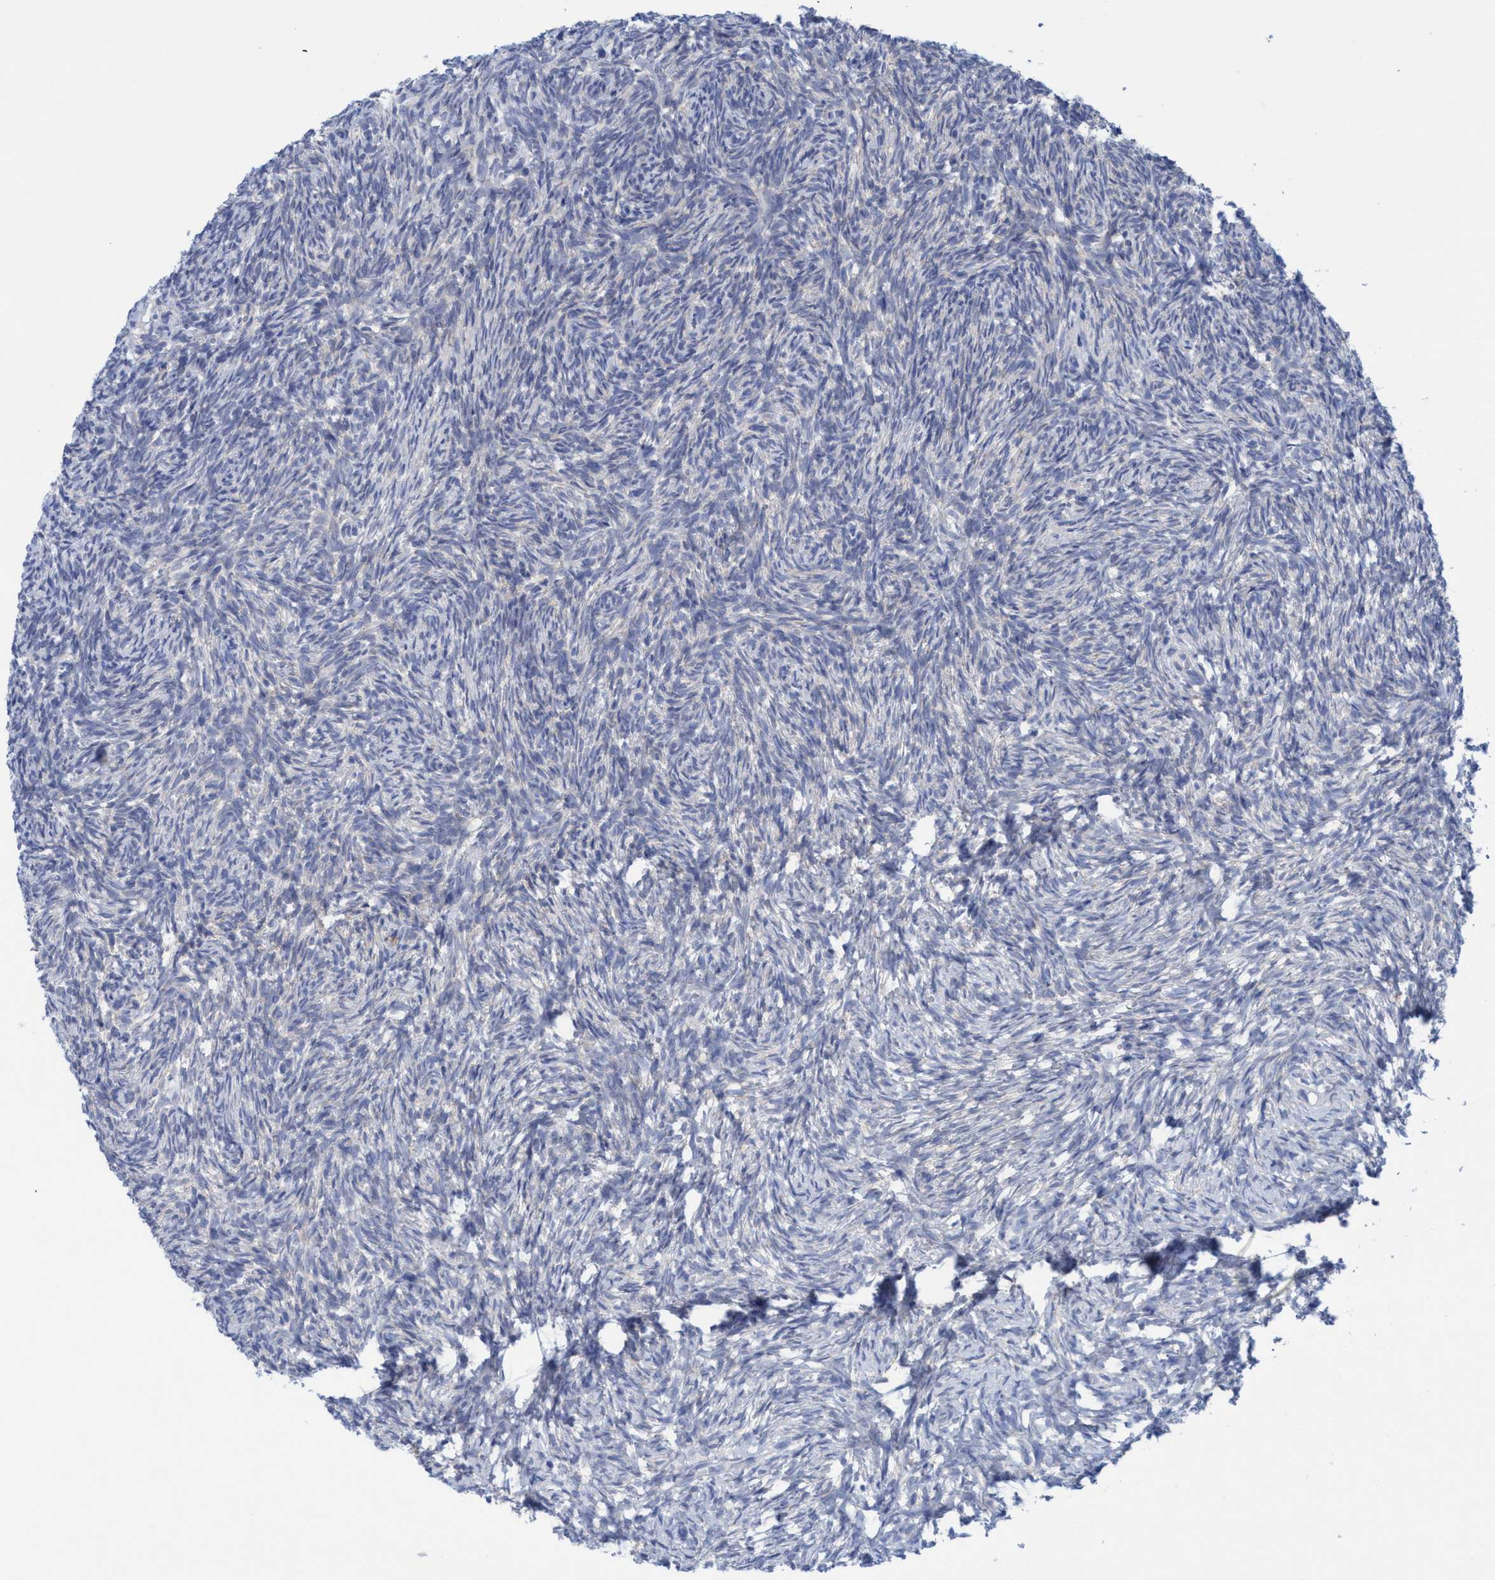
{"staining": {"intensity": "negative", "quantity": "none", "location": "none"}, "tissue": "ovary", "cell_type": "Ovarian stroma cells", "image_type": "normal", "snomed": [{"axis": "morphology", "description": "Normal tissue, NOS"}, {"axis": "topography", "description": "Ovary"}], "caption": "Ovarian stroma cells show no significant expression in benign ovary. (Brightfield microscopy of DAB IHC at high magnification).", "gene": "RSAD1", "patient": {"sex": "female", "age": 35}}